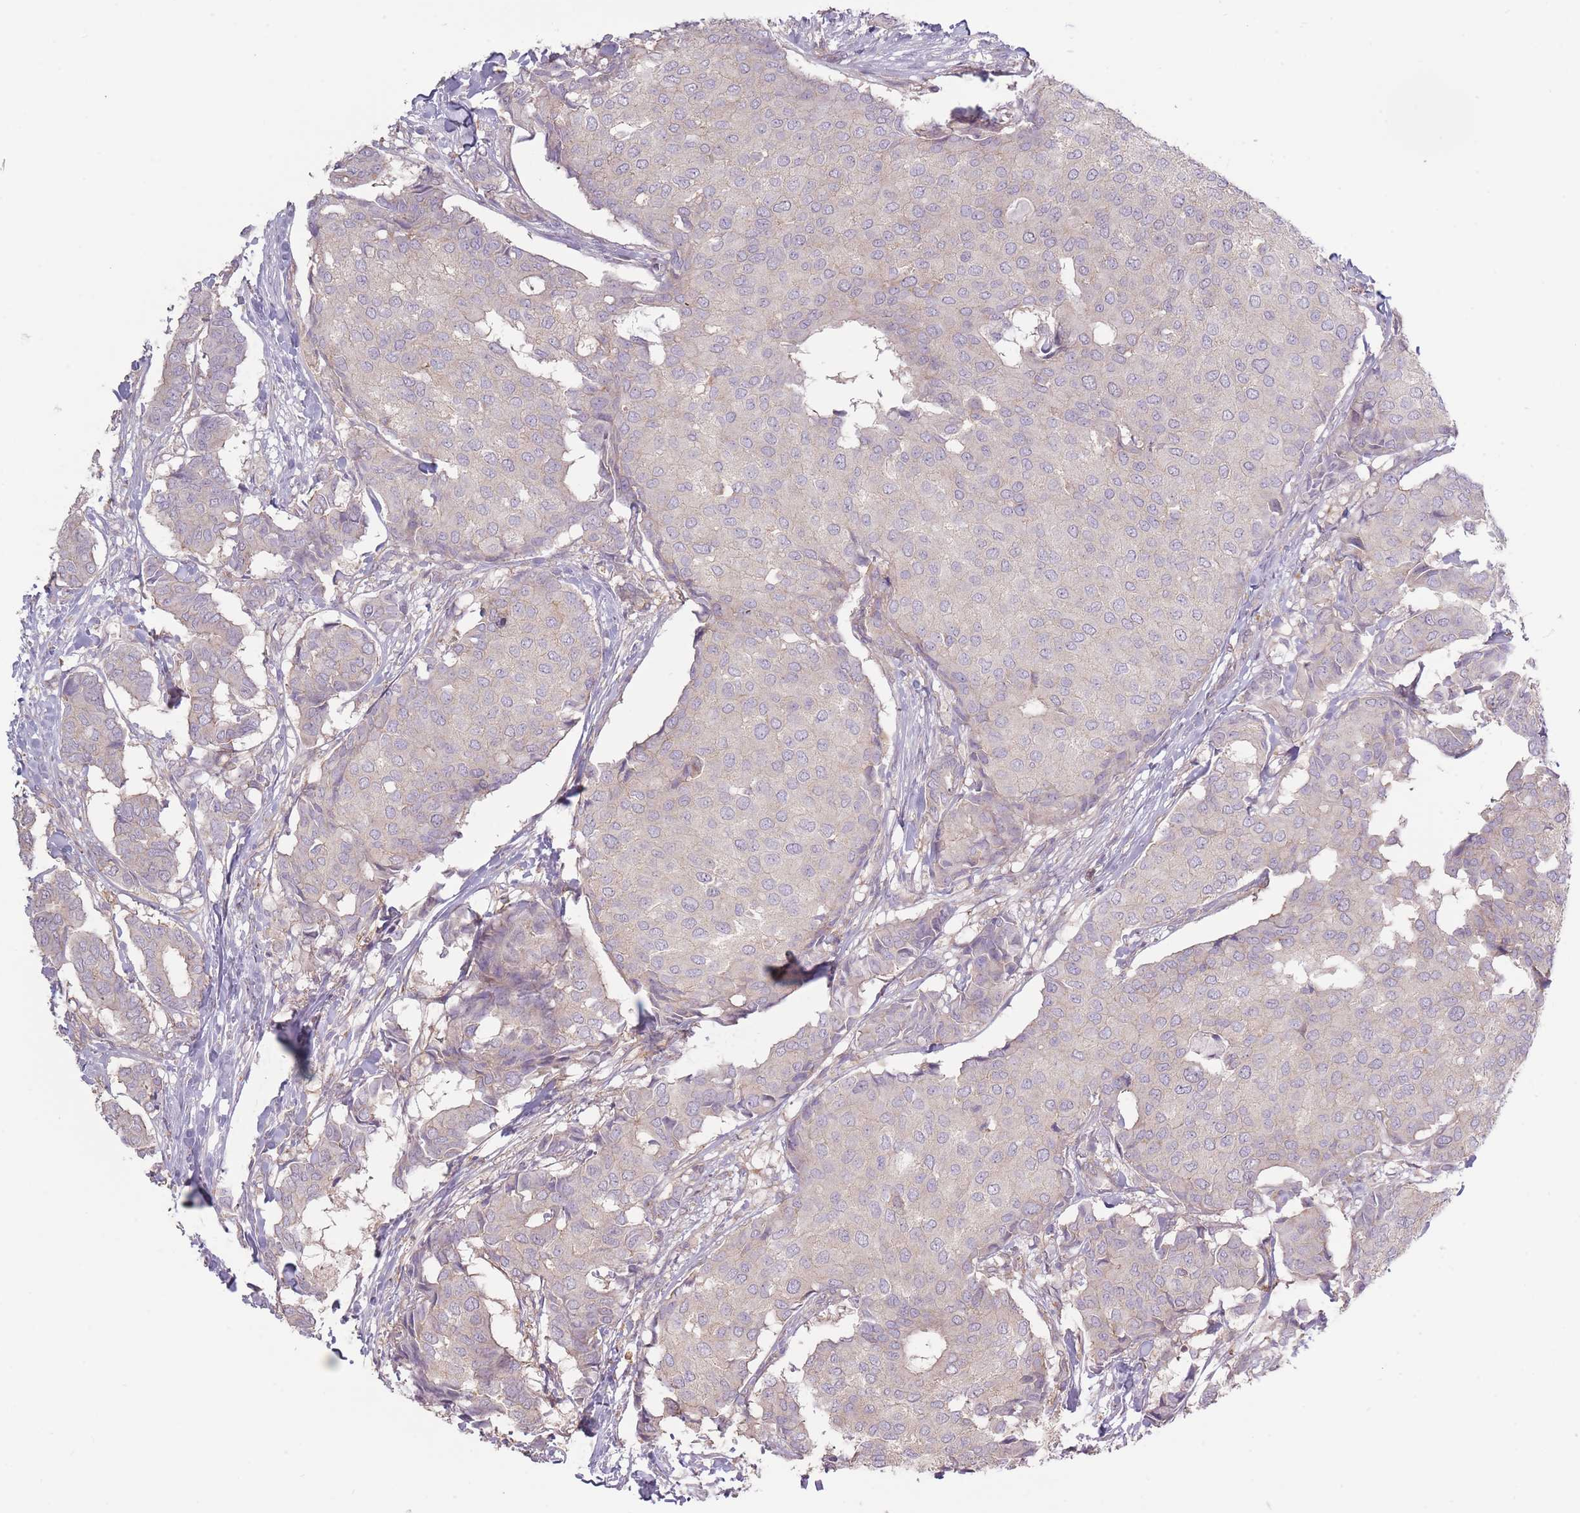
{"staining": {"intensity": "negative", "quantity": "none", "location": "none"}, "tissue": "breast cancer", "cell_type": "Tumor cells", "image_type": "cancer", "snomed": [{"axis": "morphology", "description": "Duct carcinoma"}, {"axis": "topography", "description": "Breast"}], "caption": "This histopathology image is of breast cancer stained with immunohistochemistry (IHC) to label a protein in brown with the nuclei are counter-stained blue. There is no staining in tumor cells.", "gene": "TET3", "patient": {"sex": "female", "age": 75}}